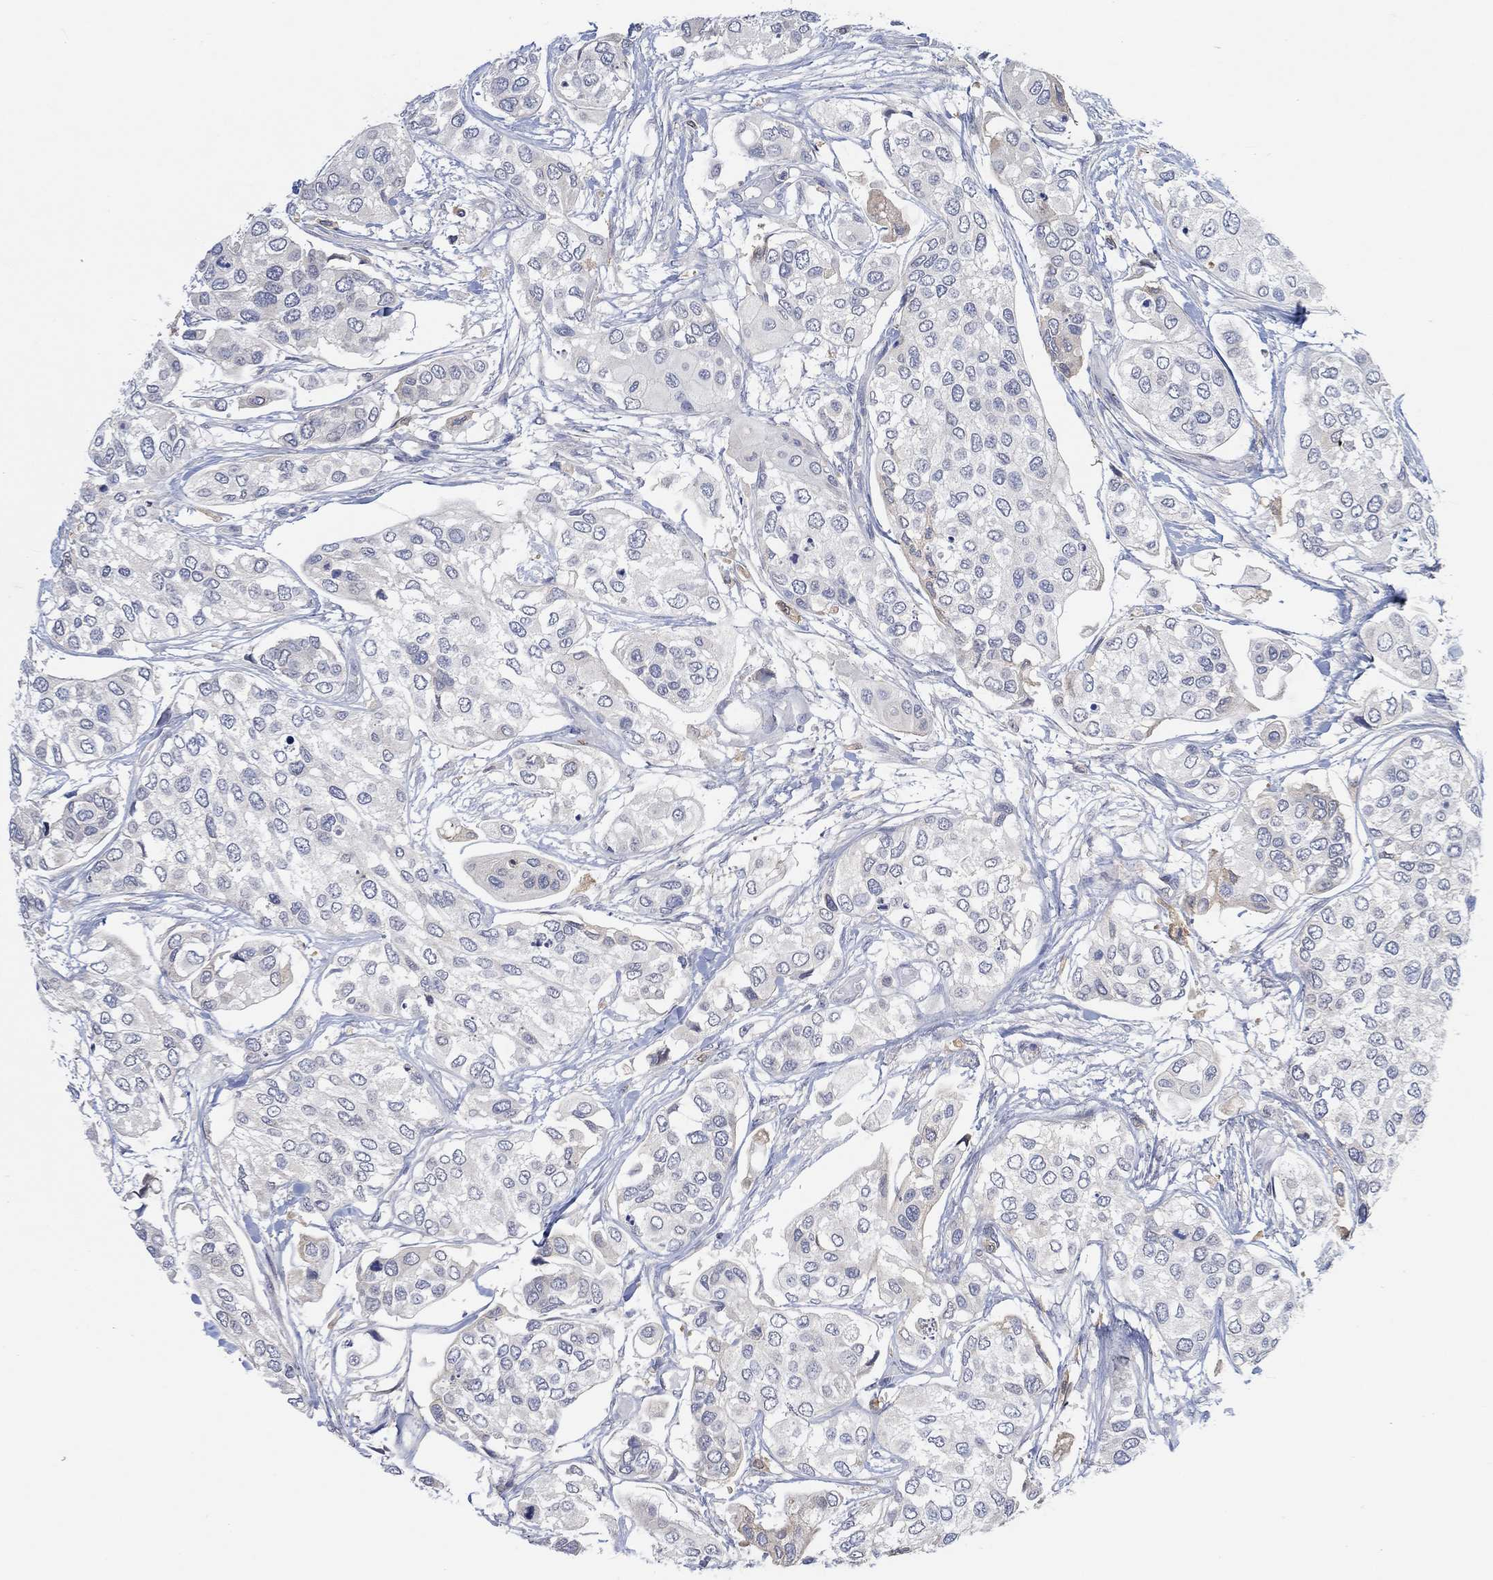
{"staining": {"intensity": "weak", "quantity": "<25%", "location": "cytoplasmic/membranous"}, "tissue": "urothelial cancer", "cell_type": "Tumor cells", "image_type": "cancer", "snomed": [{"axis": "morphology", "description": "Urothelial carcinoma, High grade"}, {"axis": "topography", "description": "Urinary bladder"}], "caption": "Tumor cells show no significant expression in urothelial carcinoma (high-grade).", "gene": "MSTN", "patient": {"sex": "male", "age": 77}}